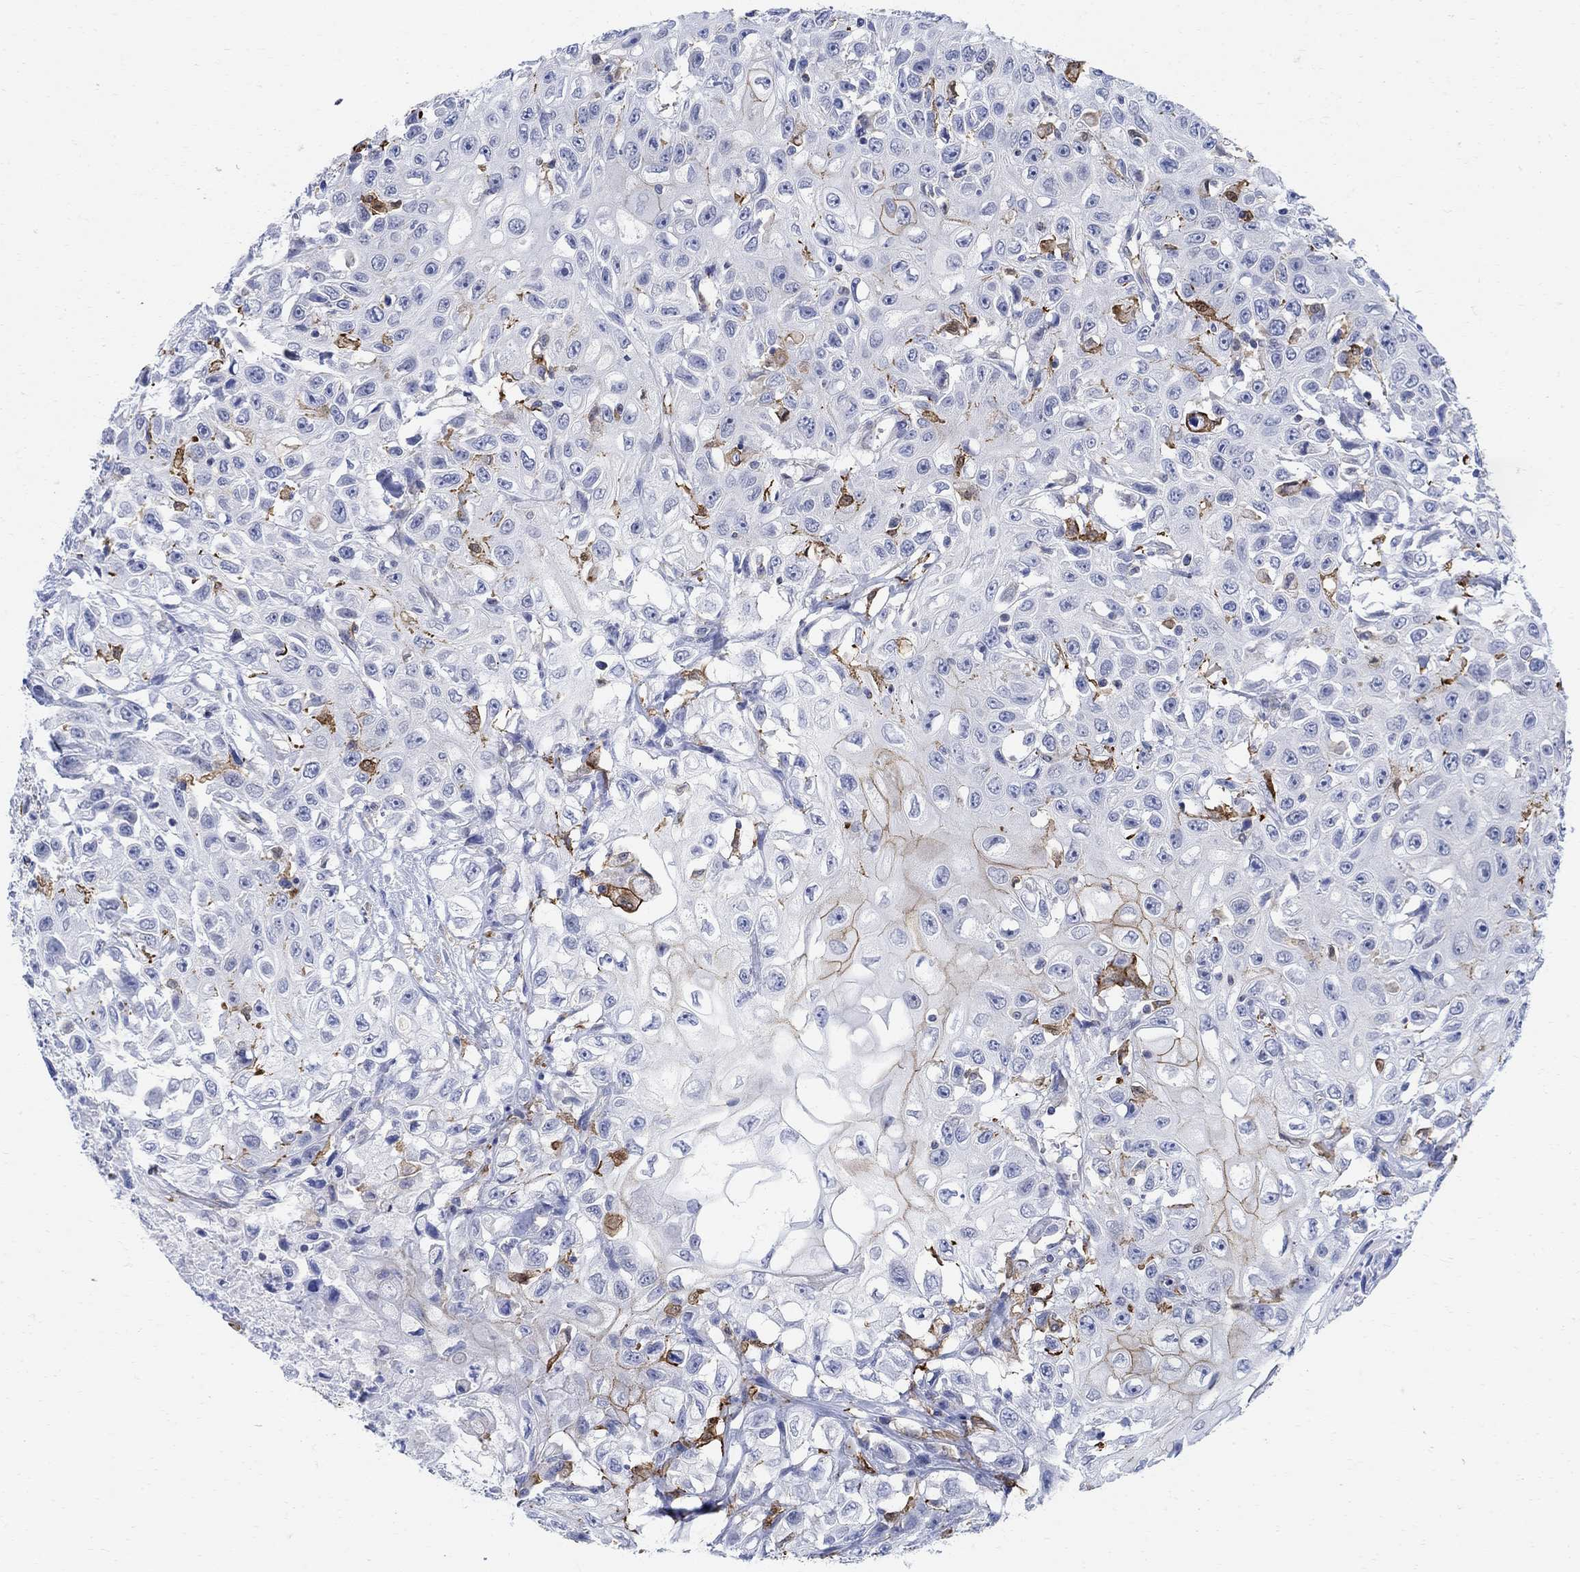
{"staining": {"intensity": "strong", "quantity": "<25%", "location": "cytoplasmic/membranous"}, "tissue": "urothelial cancer", "cell_type": "Tumor cells", "image_type": "cancer", "snomed": [{"axis": "morphology", "description": "Urothelial carcinoma, High grade"}, {"axis": "topography", "description": "Urinary bladder"}], "caption": "High-magnification brightfield microscopy of urothelial cancer stained with DAB (3,3'-diaminobenzidine) (brown) and counterstained with hematoxylin (blue). tumor cells exhibit strong cytoplasmic/membranous expression is present in approximately<25% of cells. Nuclei are stained in blue.", "gene": "PHF21B", "patient": {"sex": "female", "age": 56}}